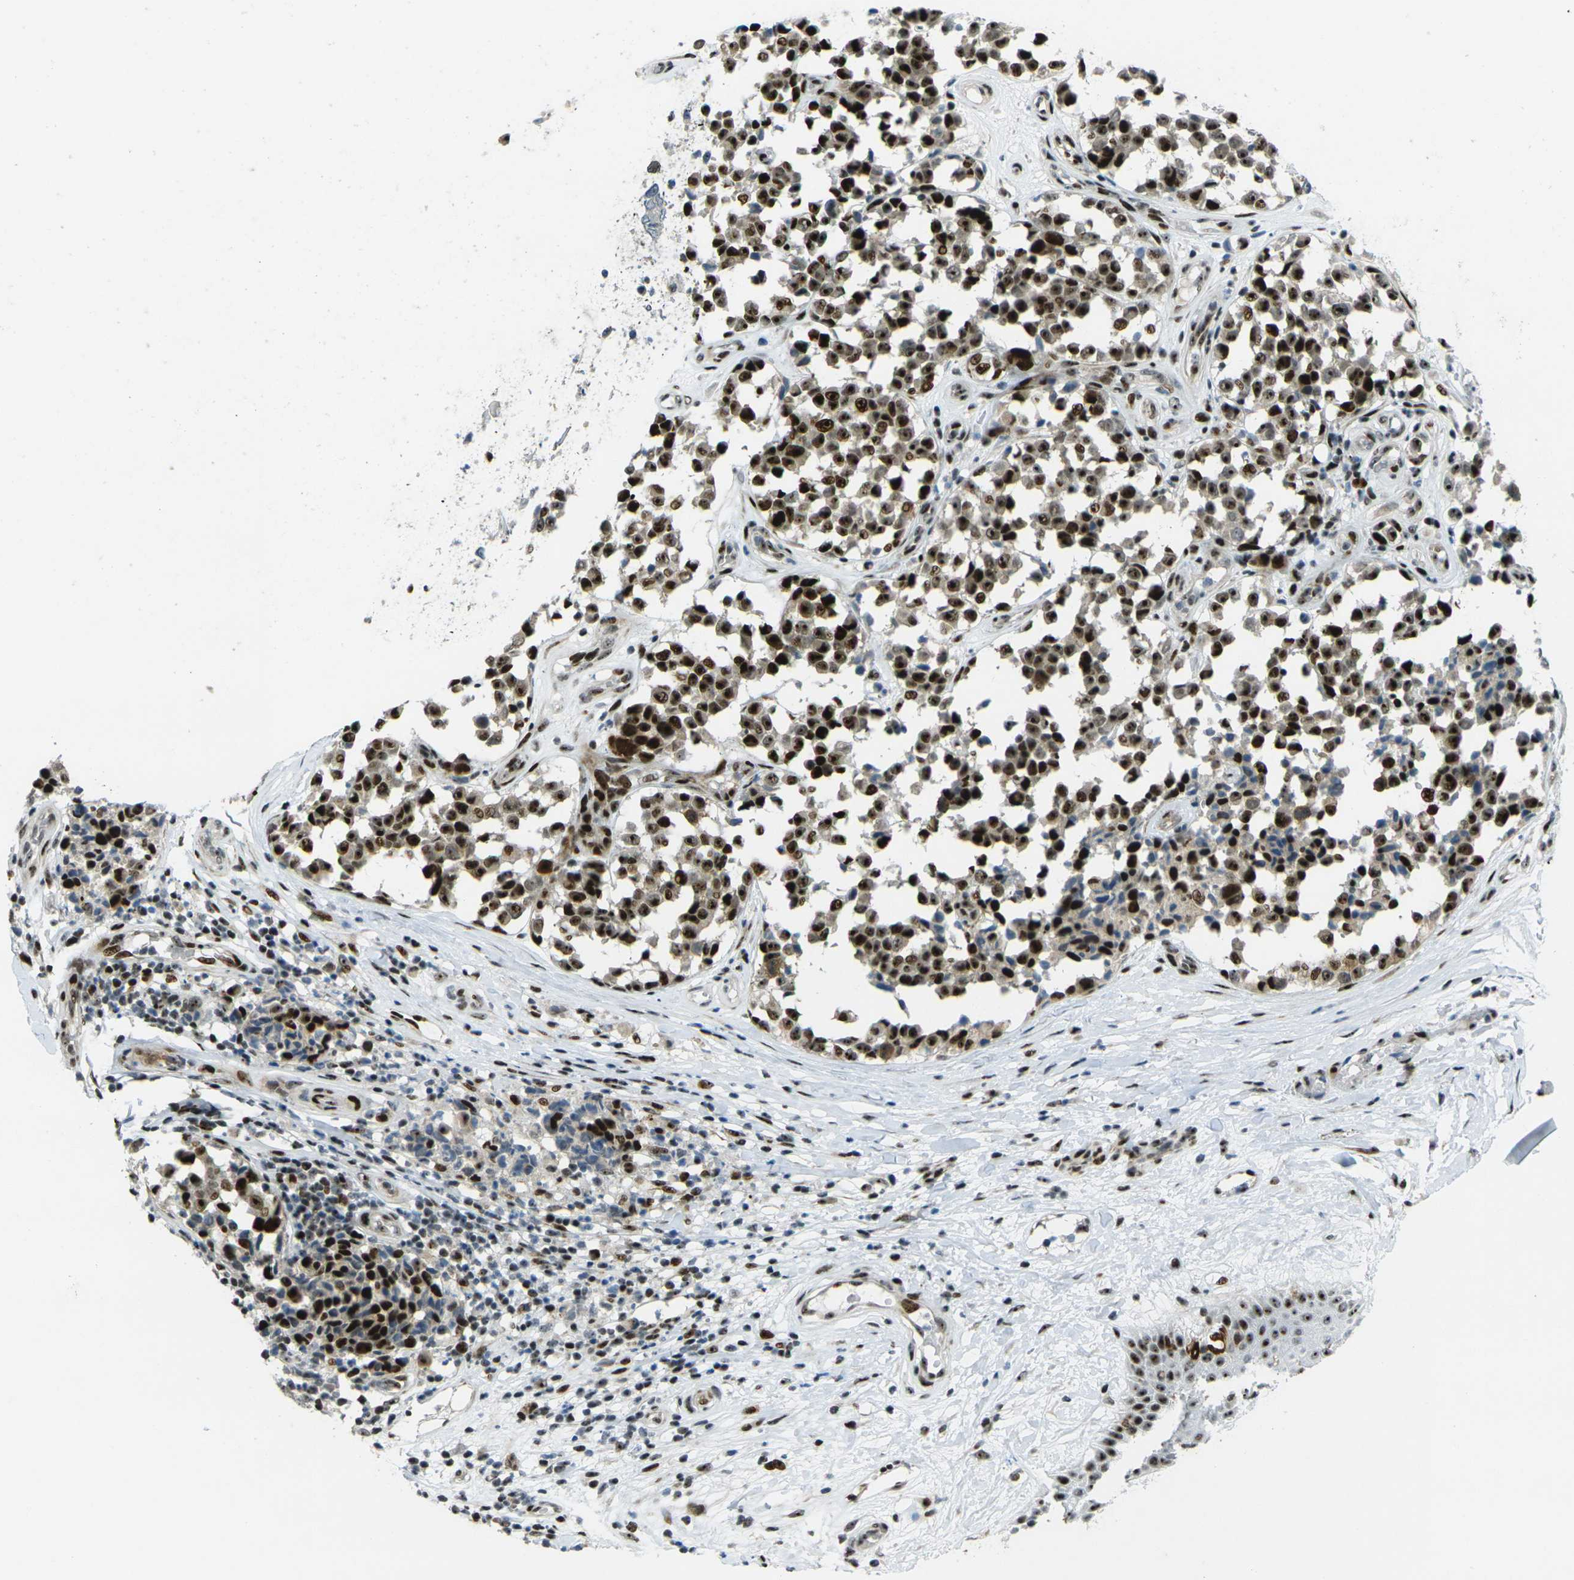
{"staining": {"intensity": "strong", "quantity": ">75%", "location": "nuclear"}, "tissue": "melanoma", "cell_type": "Tumor cells", "image_type": "cancer", "snomed": [{"axis": "morphology", "description": "Malignant melanoma, NOS"}, {"axis": "topography", "description": "Skin"}], "caption": "Immunohistochemistry (IHC) photomicrograph of malignant melanoma stained for a protein (brown), which reveals high levels of strong nuclear positivity in approximately >75% of tumor cells.", "gene": "UBE2C", "patient": {"sex": "female", "age": 64}}